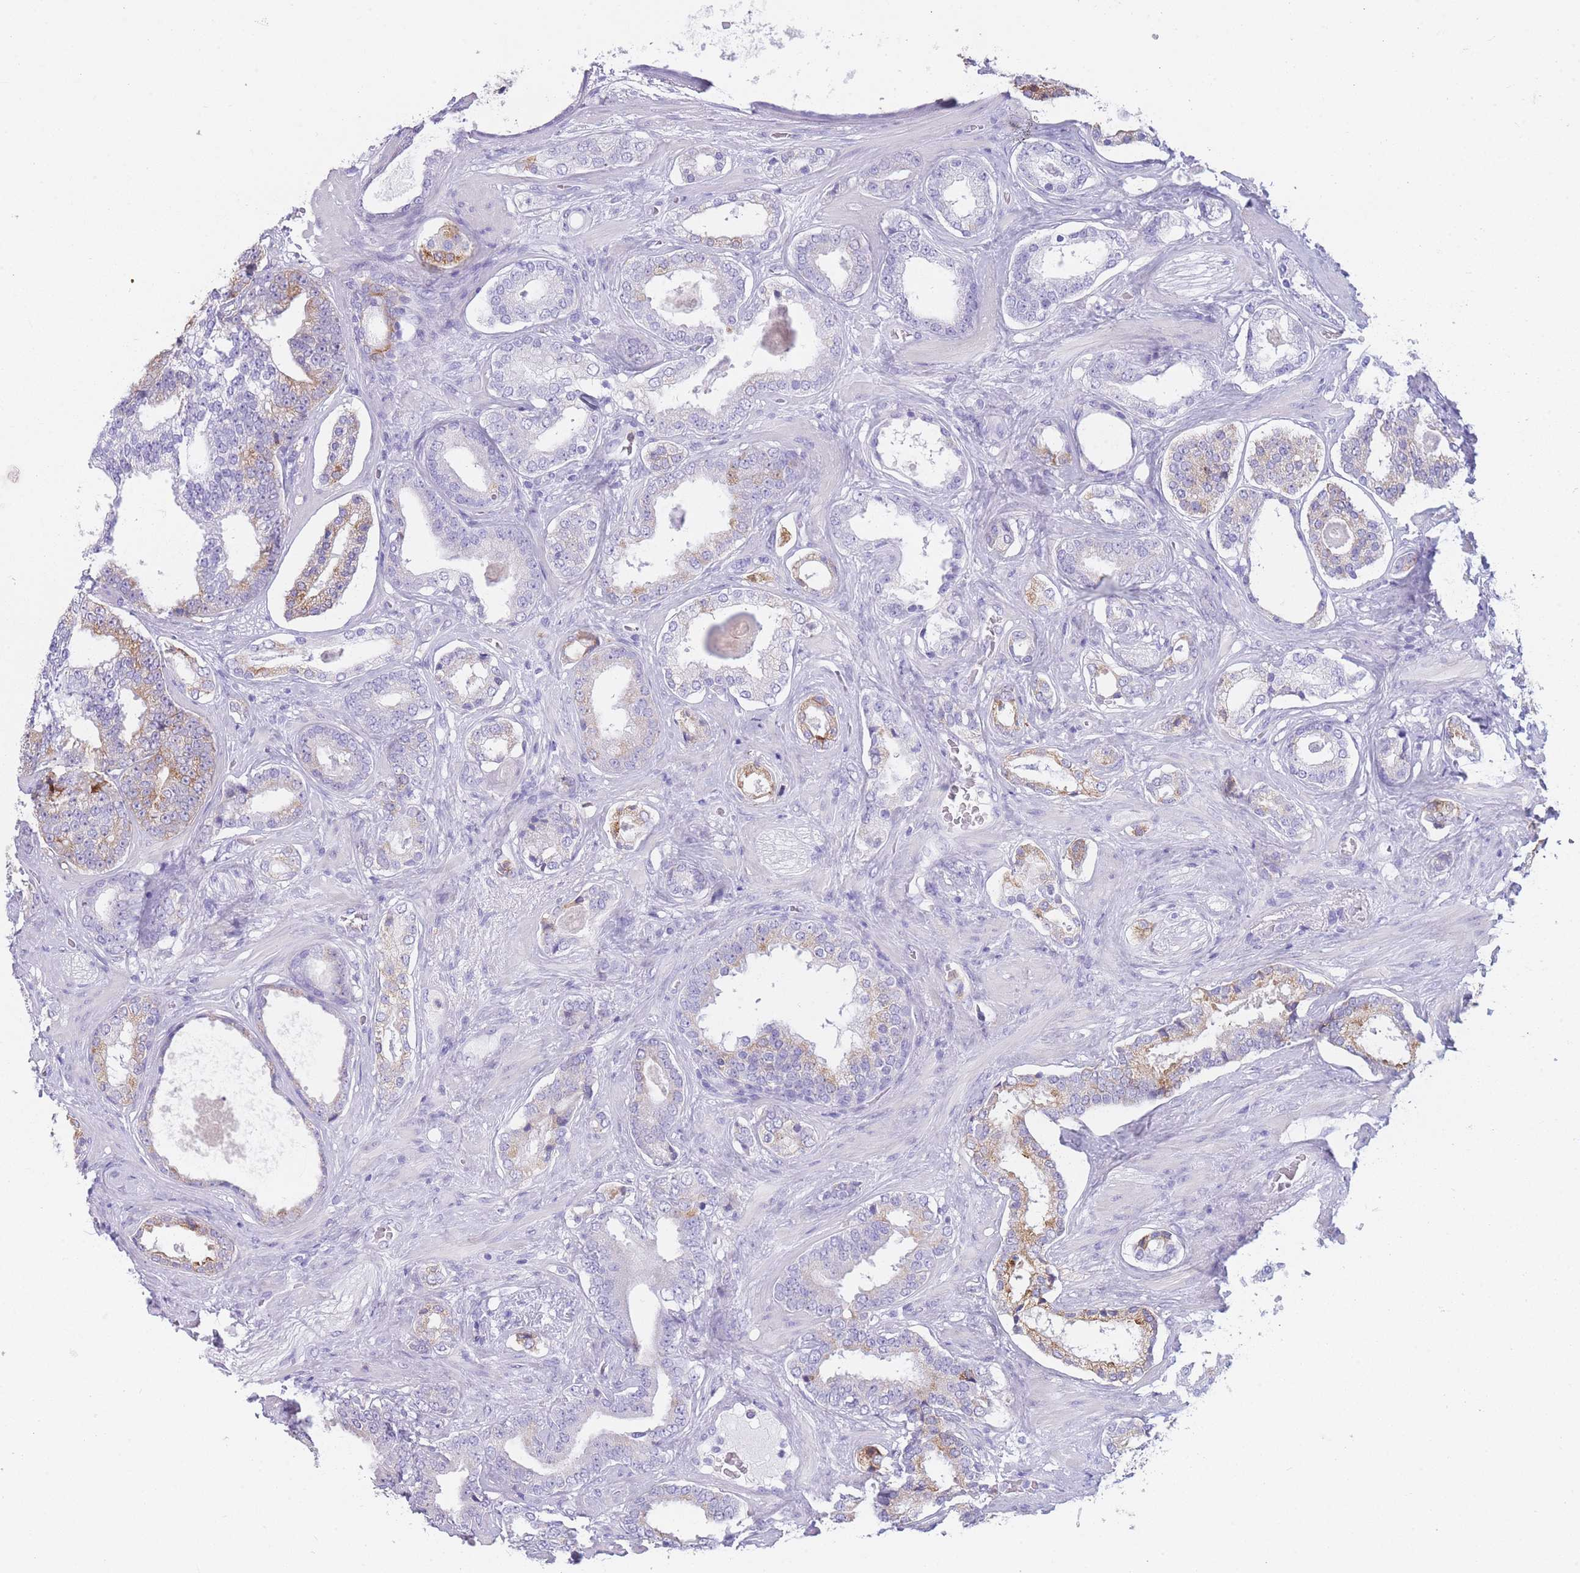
{"staining": {"intensity": "moderate", "quantity": "<25%", "location": "cytoplasmic/membranous"}, "tissue": "prostate cancer", "cell_type": "Tumor cells", "image_type": "cancer", "snomed": [{"axis": "morphology", "description": "Adenocarcinoma, High grade"}, {"axis": "topography", "description": "Prostate"}], "caption": "Immunohistochemistry (IHC) photomicrograph of neoplastic tissue: human adenocarcinoma (high-grade) (prostate) stained using immunohistochemistry (IHC) demonstrates low levels of moderate protein expression localized specifically in the cytoplasmic/membranous of tumor cells, appearing as a cytoplasmic/membranous brown color.", "gene": "ZNF627", "patient": {"sex": "male", "age": 60}}